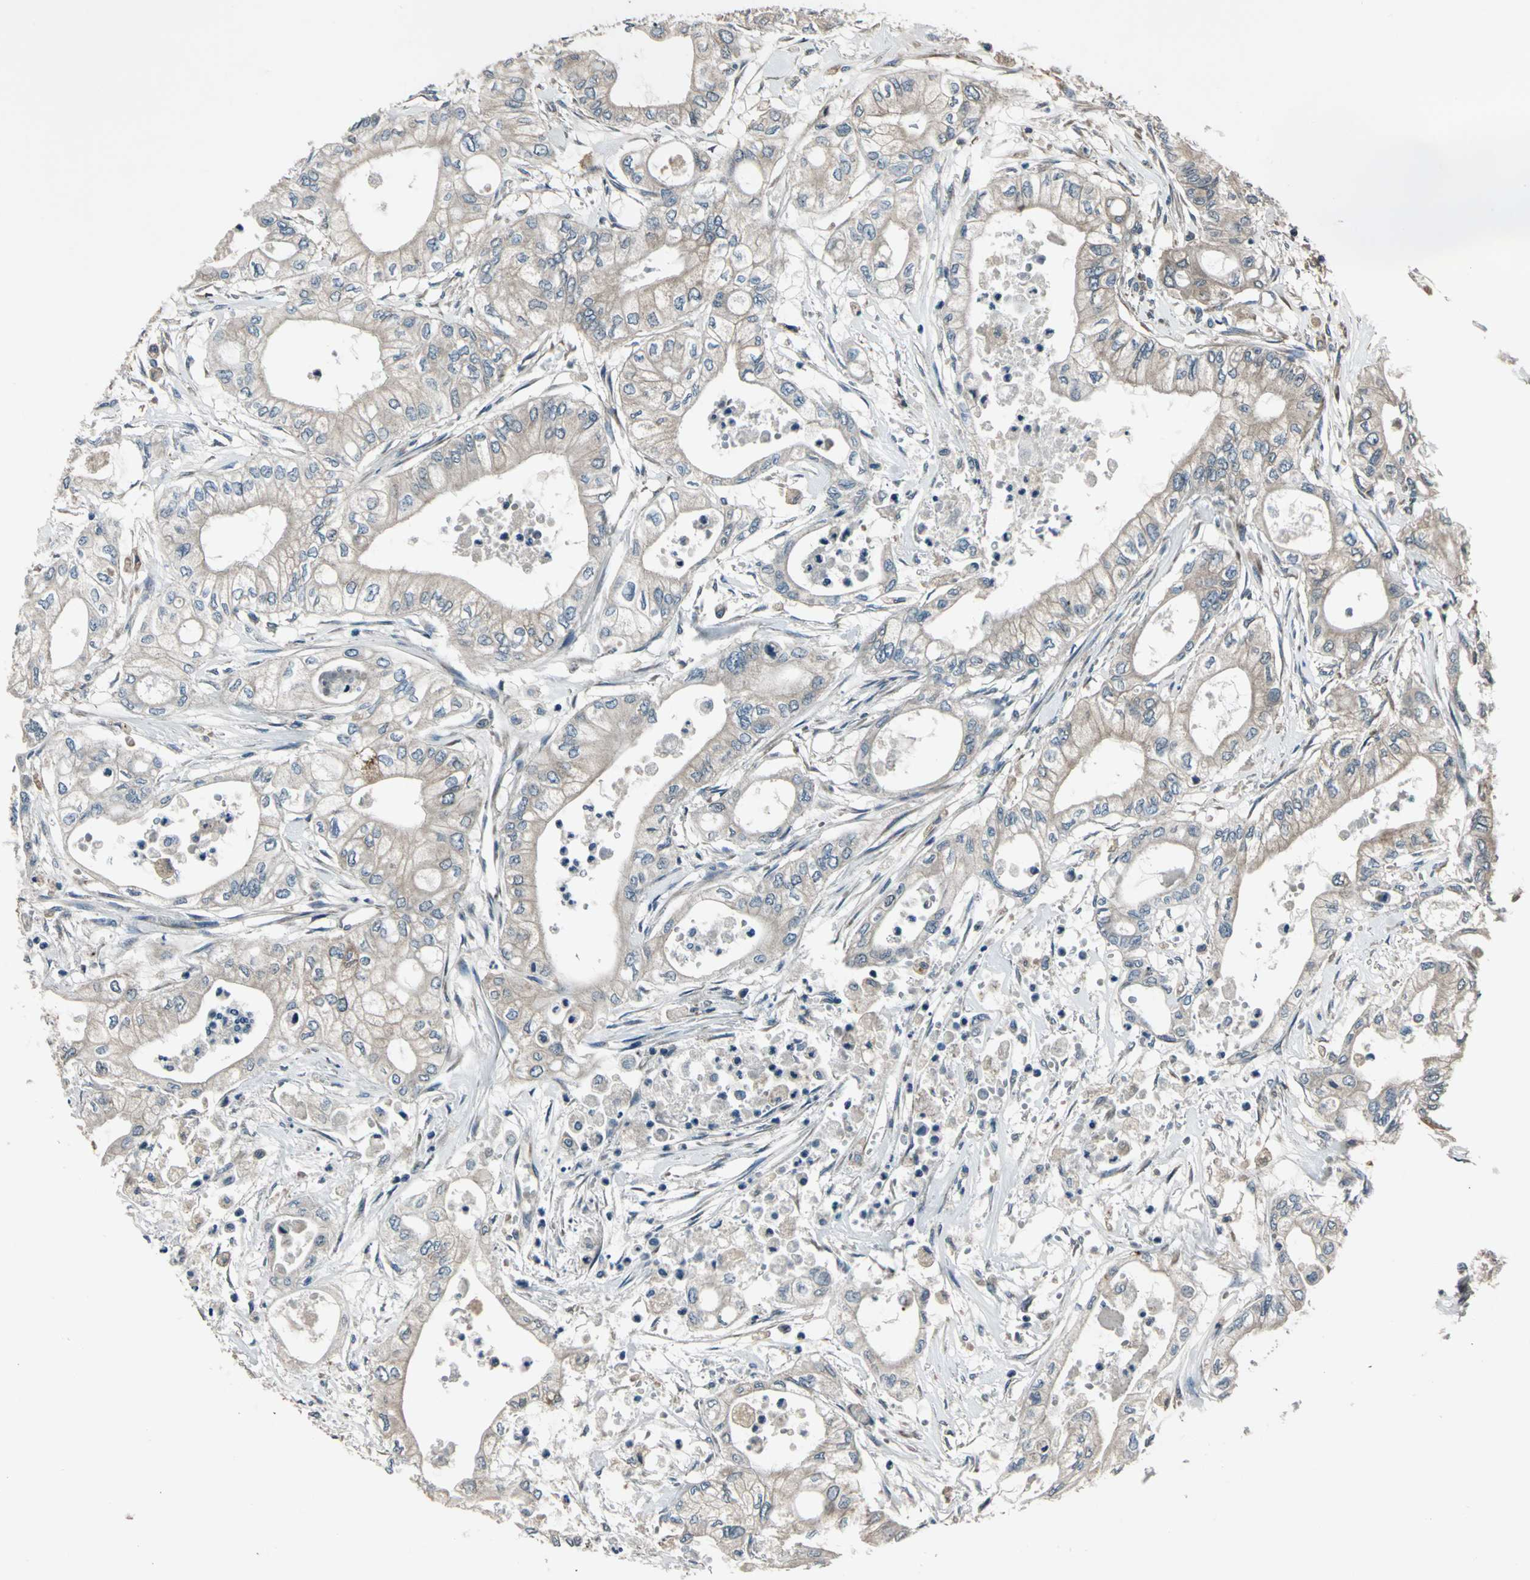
{"staining": {"intensity": "moderate", "quantity": "25%-75%", "location": "cytoplasmic/membranous"}, "tissue": "pancreatic cancer", "cell_type": "Tumor cells", "image_type": "cancer", "snomed": [{"axis": "morphology", "description": "Adenocarcinoma, NOS"}, {"axis": "topography", "description": "Pancreas"}], "caption": "Adenocarcinoma (pancreatic) was stained to show a protein in brown. There is medium levels of moderate cytoplasmic/membranous positivity in approximately 25%-75% of tumor cells.", "gene": "EXD2", "patient": {"sex": "male", "age": 79}}